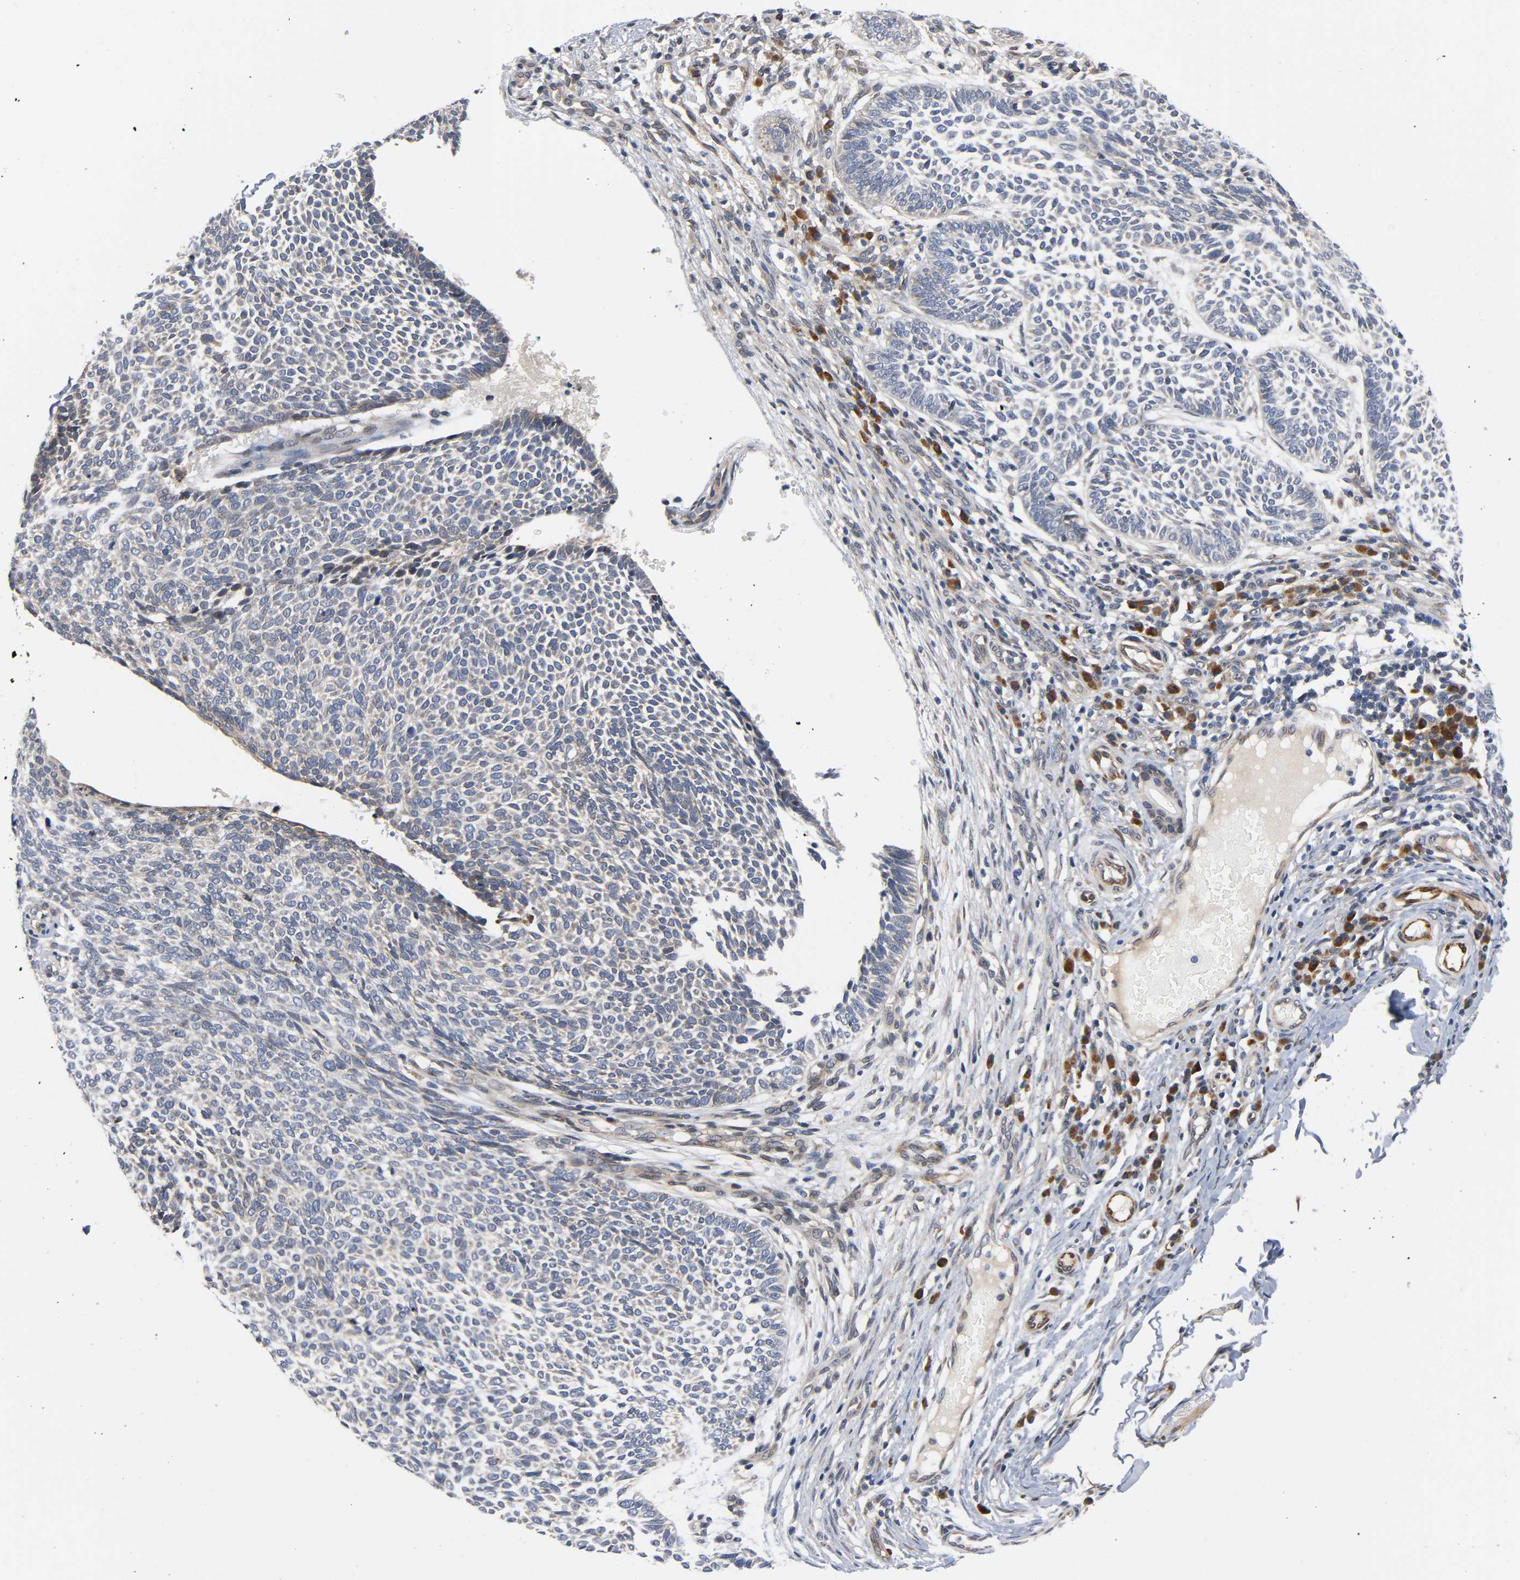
{"staining": {"intensity": "weak", "quantity": "<25%", "location": "cytoplasmic/membranous"}, "tissue": "skin cancer", "cell_type": "Tumor cells", "image_type": "cancer", "snomed": [{"axis": "morphology", "description": "Normal tissue, NOS"}, {"axis": "morphology", "description": "Basal cell carcinoma"}, {"axis": "topography", "description": "Skin"}], "caption": "Micrograph shows no significant protein positivity in tumor cells of skin basal cell carcinoma.", "gene": "ASB6", "patient": {"sex": "male", "age": 87}}